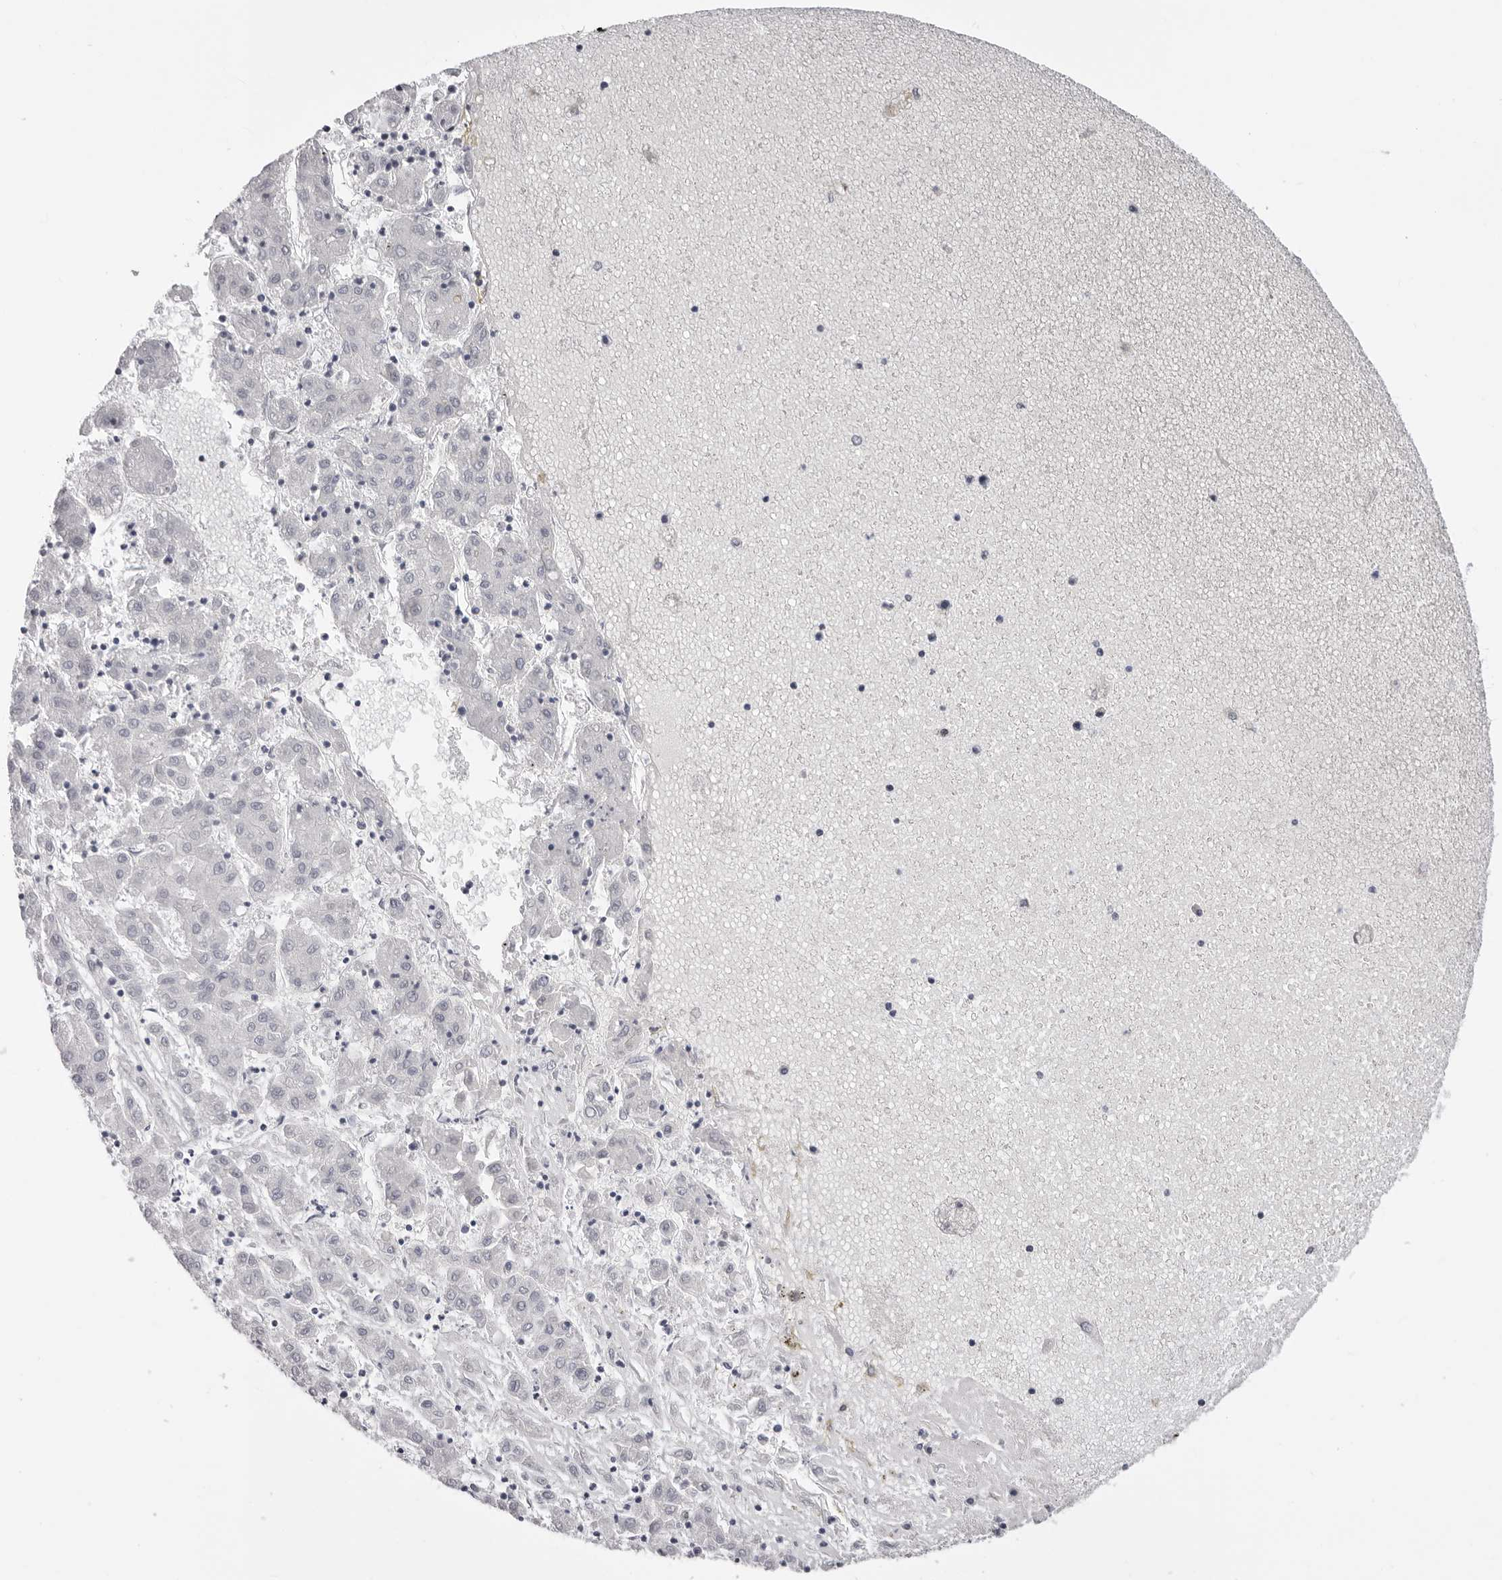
{"staining": {"intensity": "negative", "quantity": "none", "location": "none"}, "tissue": "liver cancer", "cell_type": "Tumor cells", "image_type": "cancer", "snomed": [{"axis": "morphology", "description": "Carcinoma, Hepatocellular, NOS"}, {"axis": "topography", "description": "Liver"}], "caption": "The IHC photomicrograph has no significant positivity in tumor cells of liver cancer (hepatocellular carcinoma) tissue.", "gene": "IRF2BP2", "patient": {"sex": "male", "age": 72}}